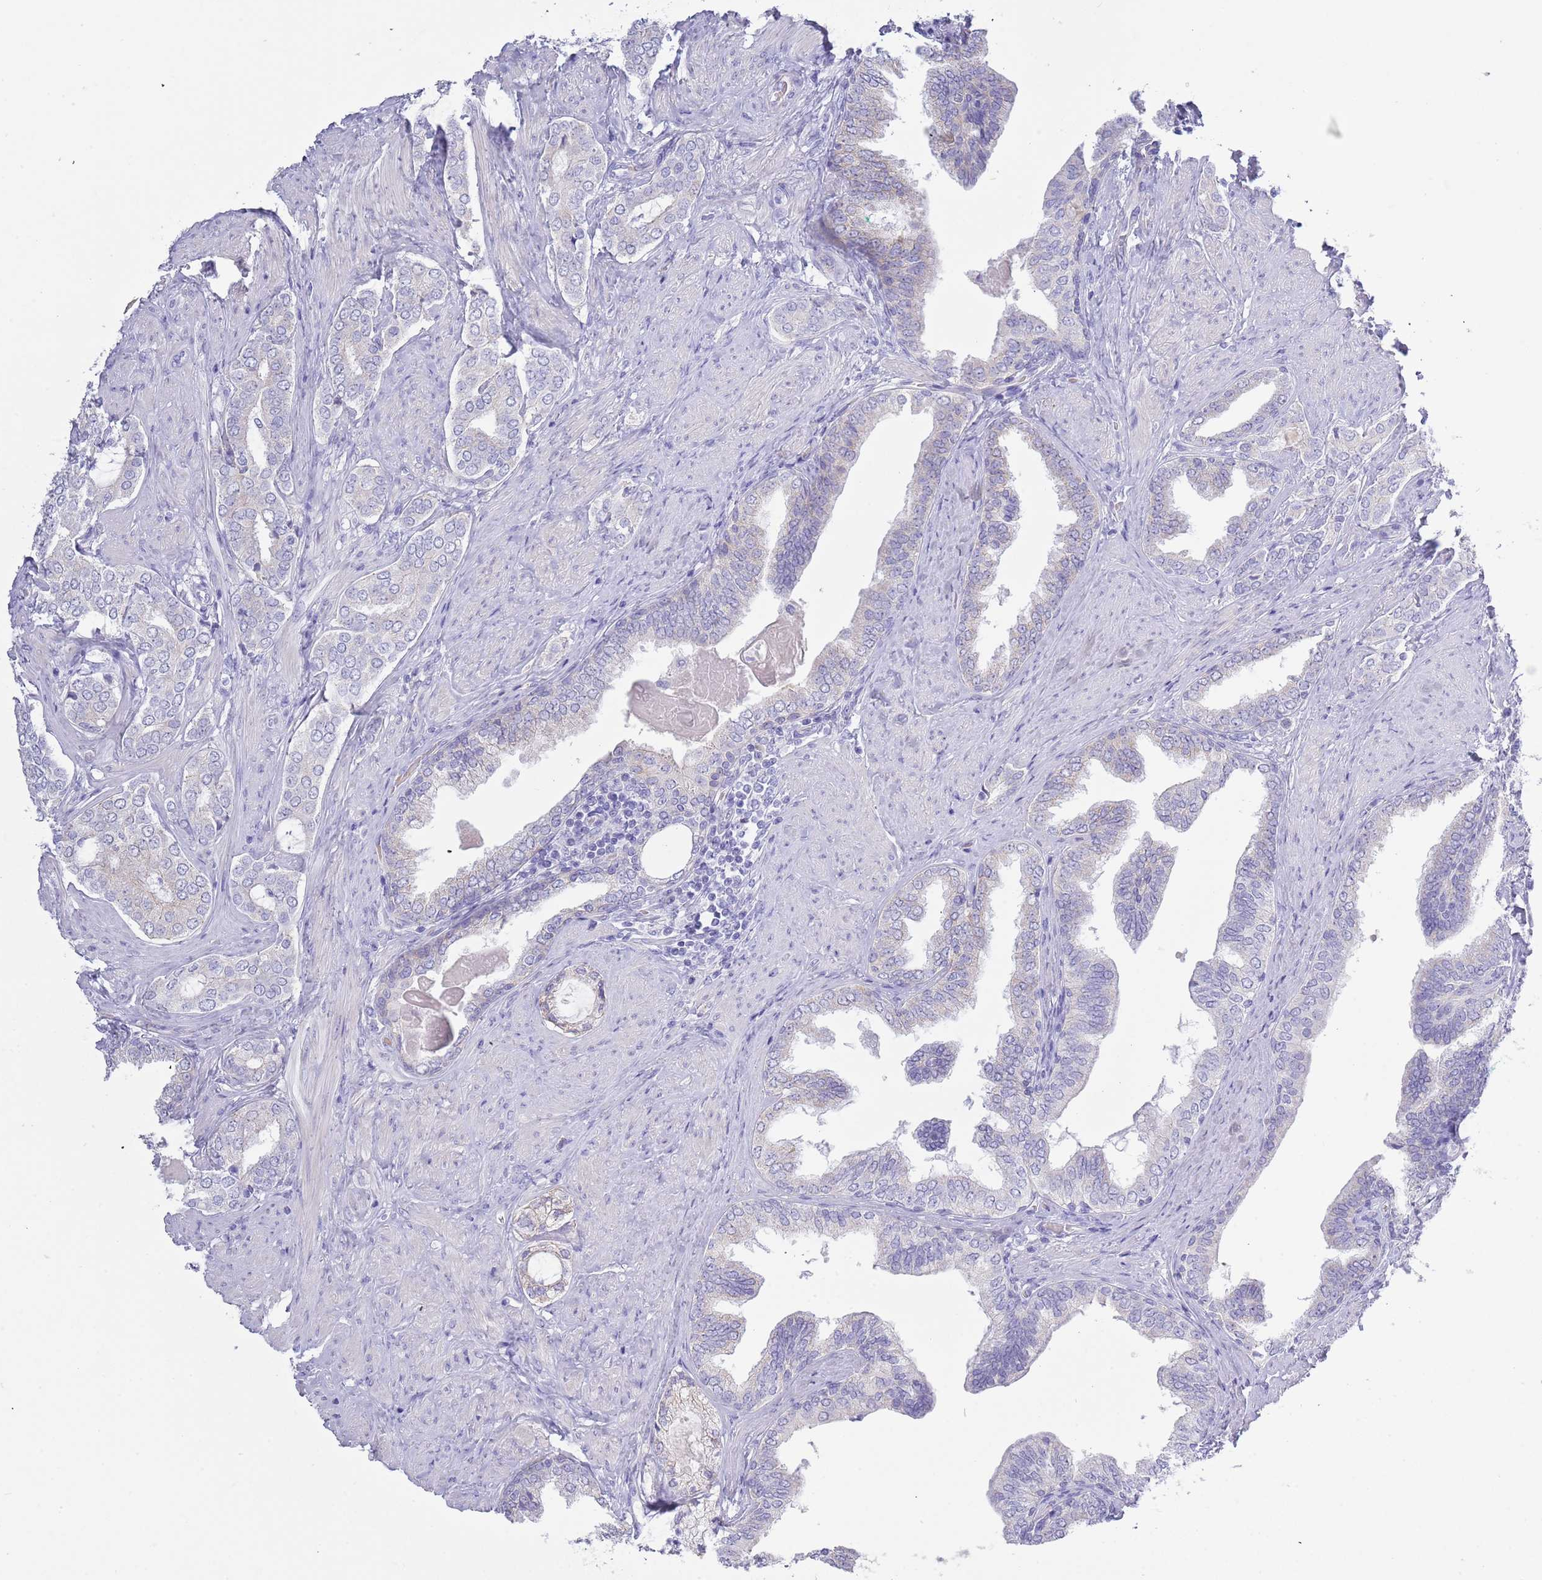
{"staining": {"intensity": "negative", "quantity": "none", "location": "none"}, "tissue": "prostate cancer", "cell_type": "Tumor cells", "image_type": "cancer", "snomed": [{"axis": "morphology", "description": "Adenocarcinoma, High grade"}, {"axis": "topography", "description": "Prostate"}], "caption": "Immunohistochemistry of human prostate high-grade adenocarcinoma exhibits no positivity in tumor cells.", "gene": "ACR", "patient": {"sex": "male", "age": 71}}